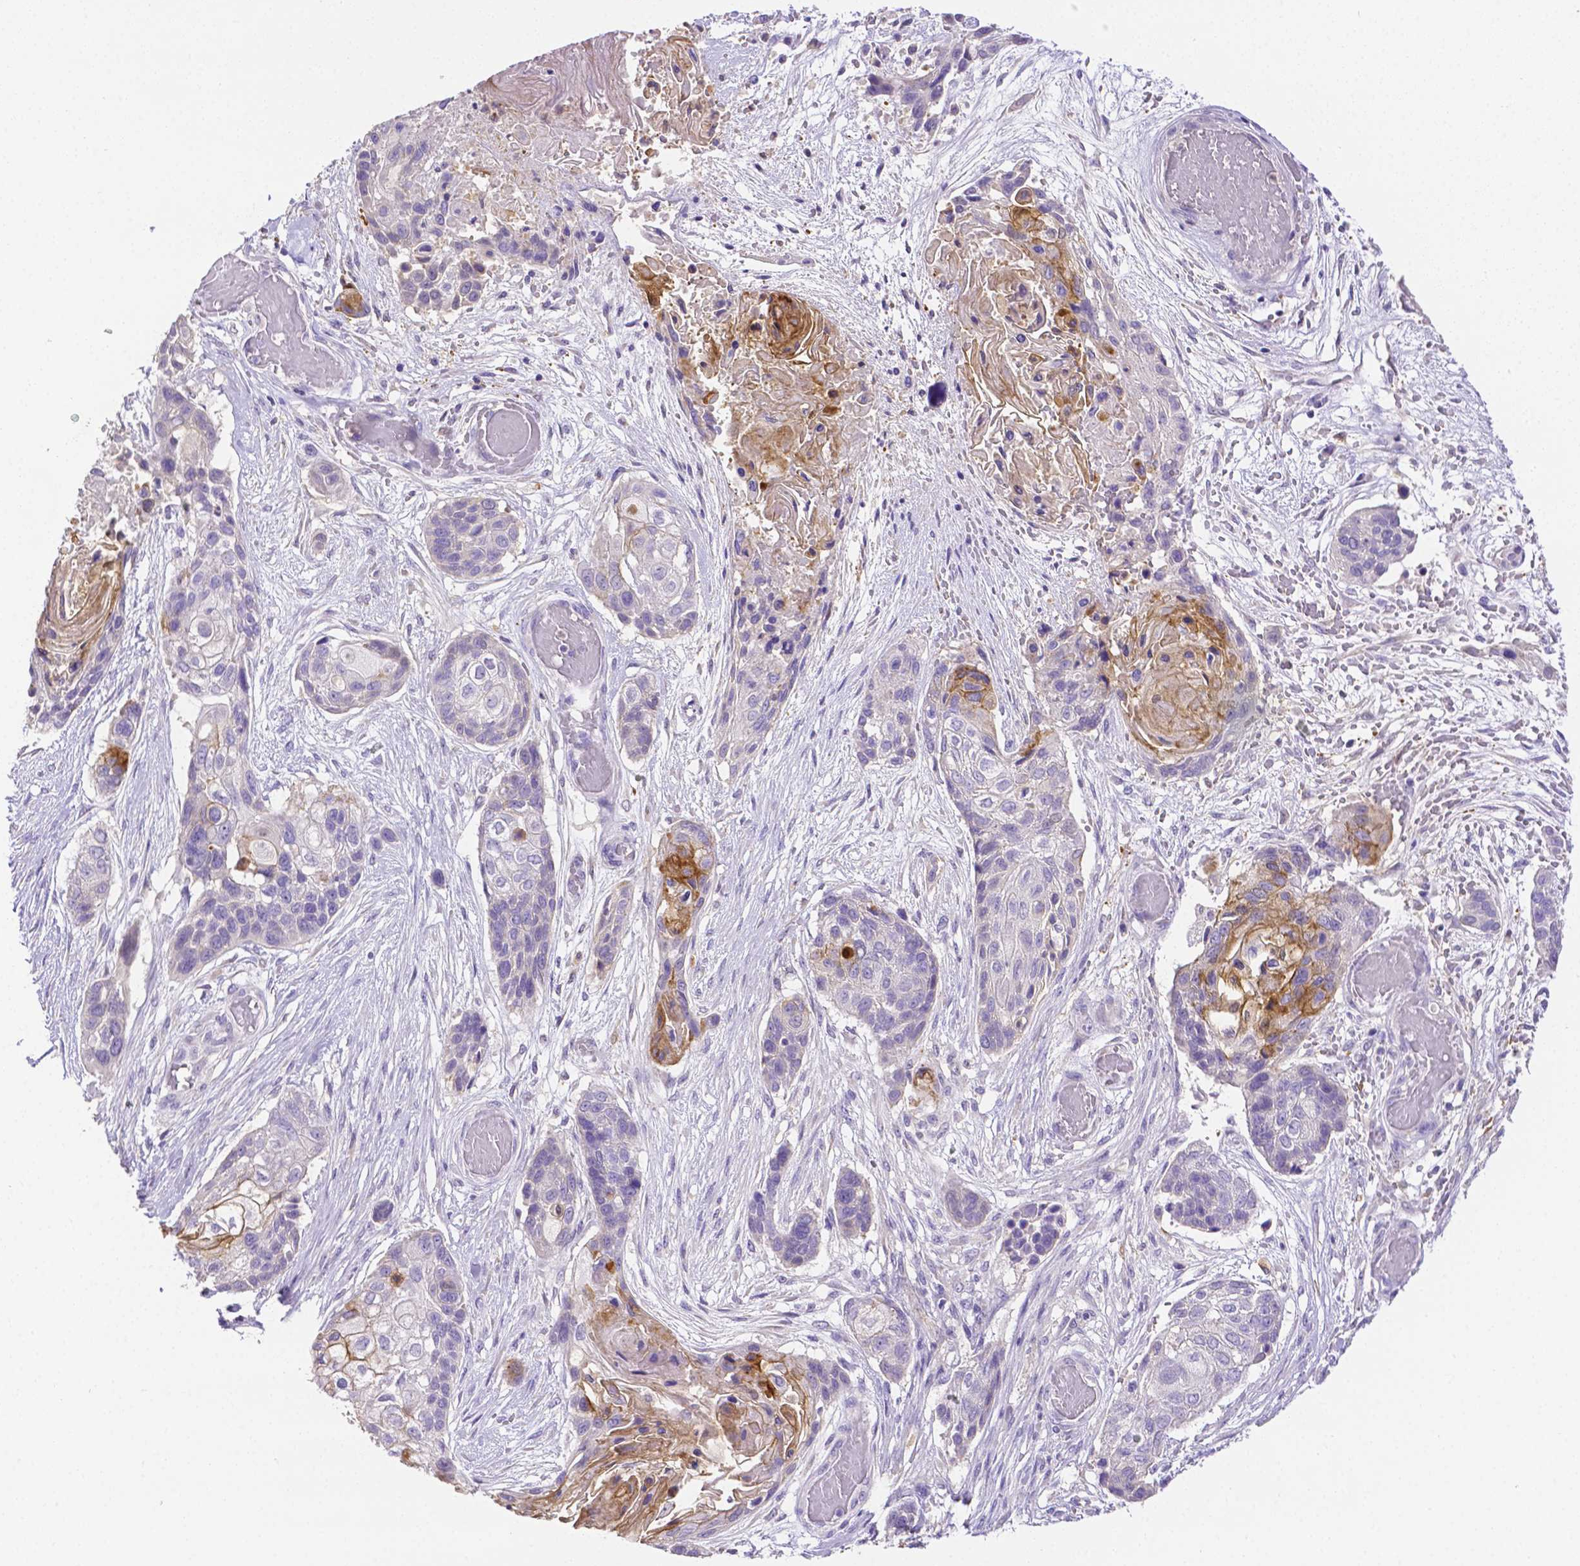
{"staining": {"intensity": "moderate", "quantity": "<25%", "location": "cytoplasmic/membranous"}, "tissue": "lung cancer", "cell_type": "Tumor cells", "image_type": "cancer", "snomed": [{"axis": "morphology", "description": "Squamous cell carcinoma, NOS"}, {"axis": "topography", "description": "Lung"}], "caption": "Lung cancer stained for a protein demonstrates moderate cytoplasmic/membranous positivity in tumor cells. The staining was performed using DAB, with brown indicating positive protein expression. Nuclei are stained blue with hematoxylin.", "gene": "NXPH2", "patient": {"sex": "male", "age": 69}}